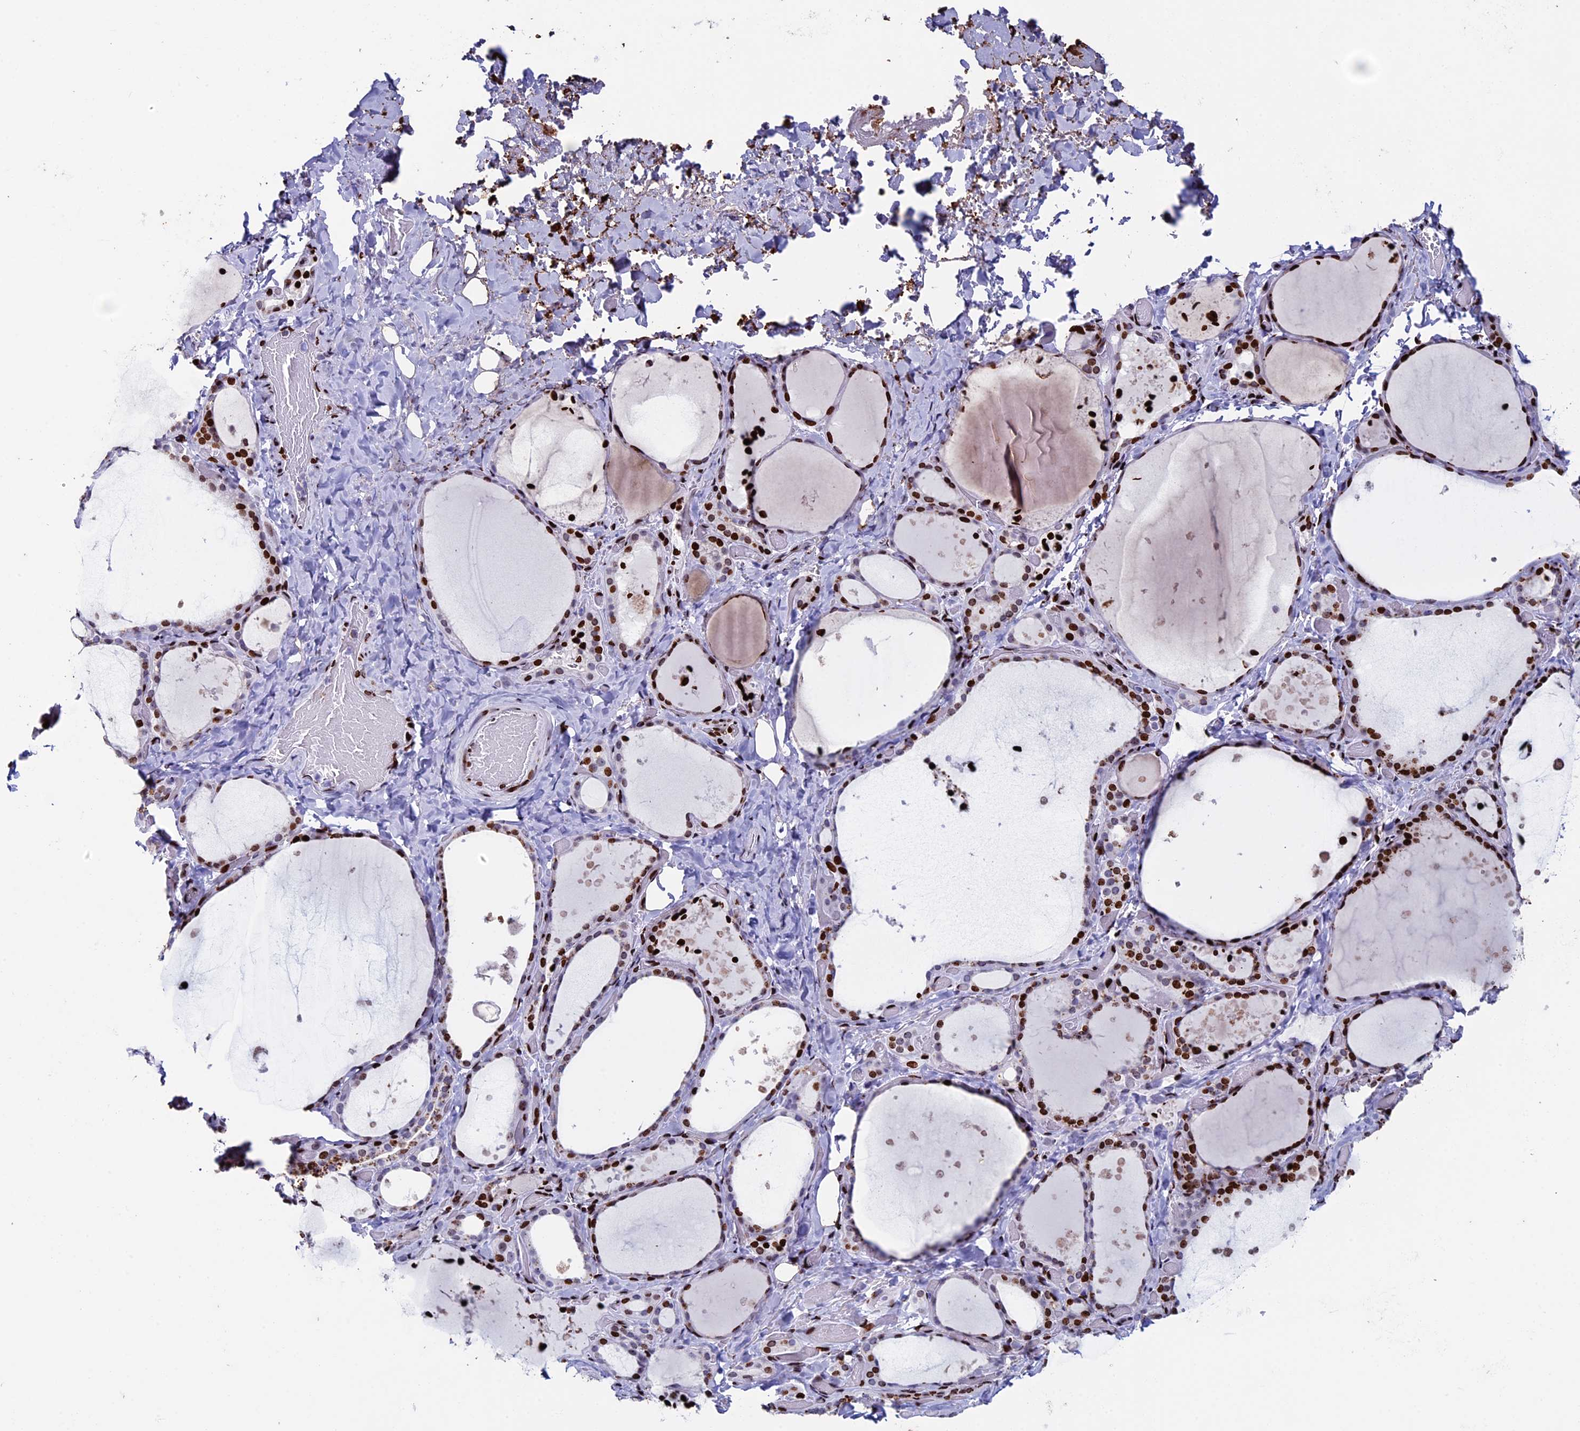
{"staining": {"intensity": "strong", "quantity": "25%-75%", "location": "nuclear"}, "tissue": "thyroid gland", "cell_type": "Glandular cells", "image_type": "normal", "snomed": [{"axis": "morphology", "description": "Normal tissue, NOS"}, {"axis": "topography", "description": "Thyroid gland"}], "caption": "This is a photomicrograph of immunohistochemistry (IHC) staining of unremarkable thyroid gland, which shows strong positivity in the nuclear of glandular cells.", "gene": "BTBD3", "patient": {"sex": "female", "age": 44}}